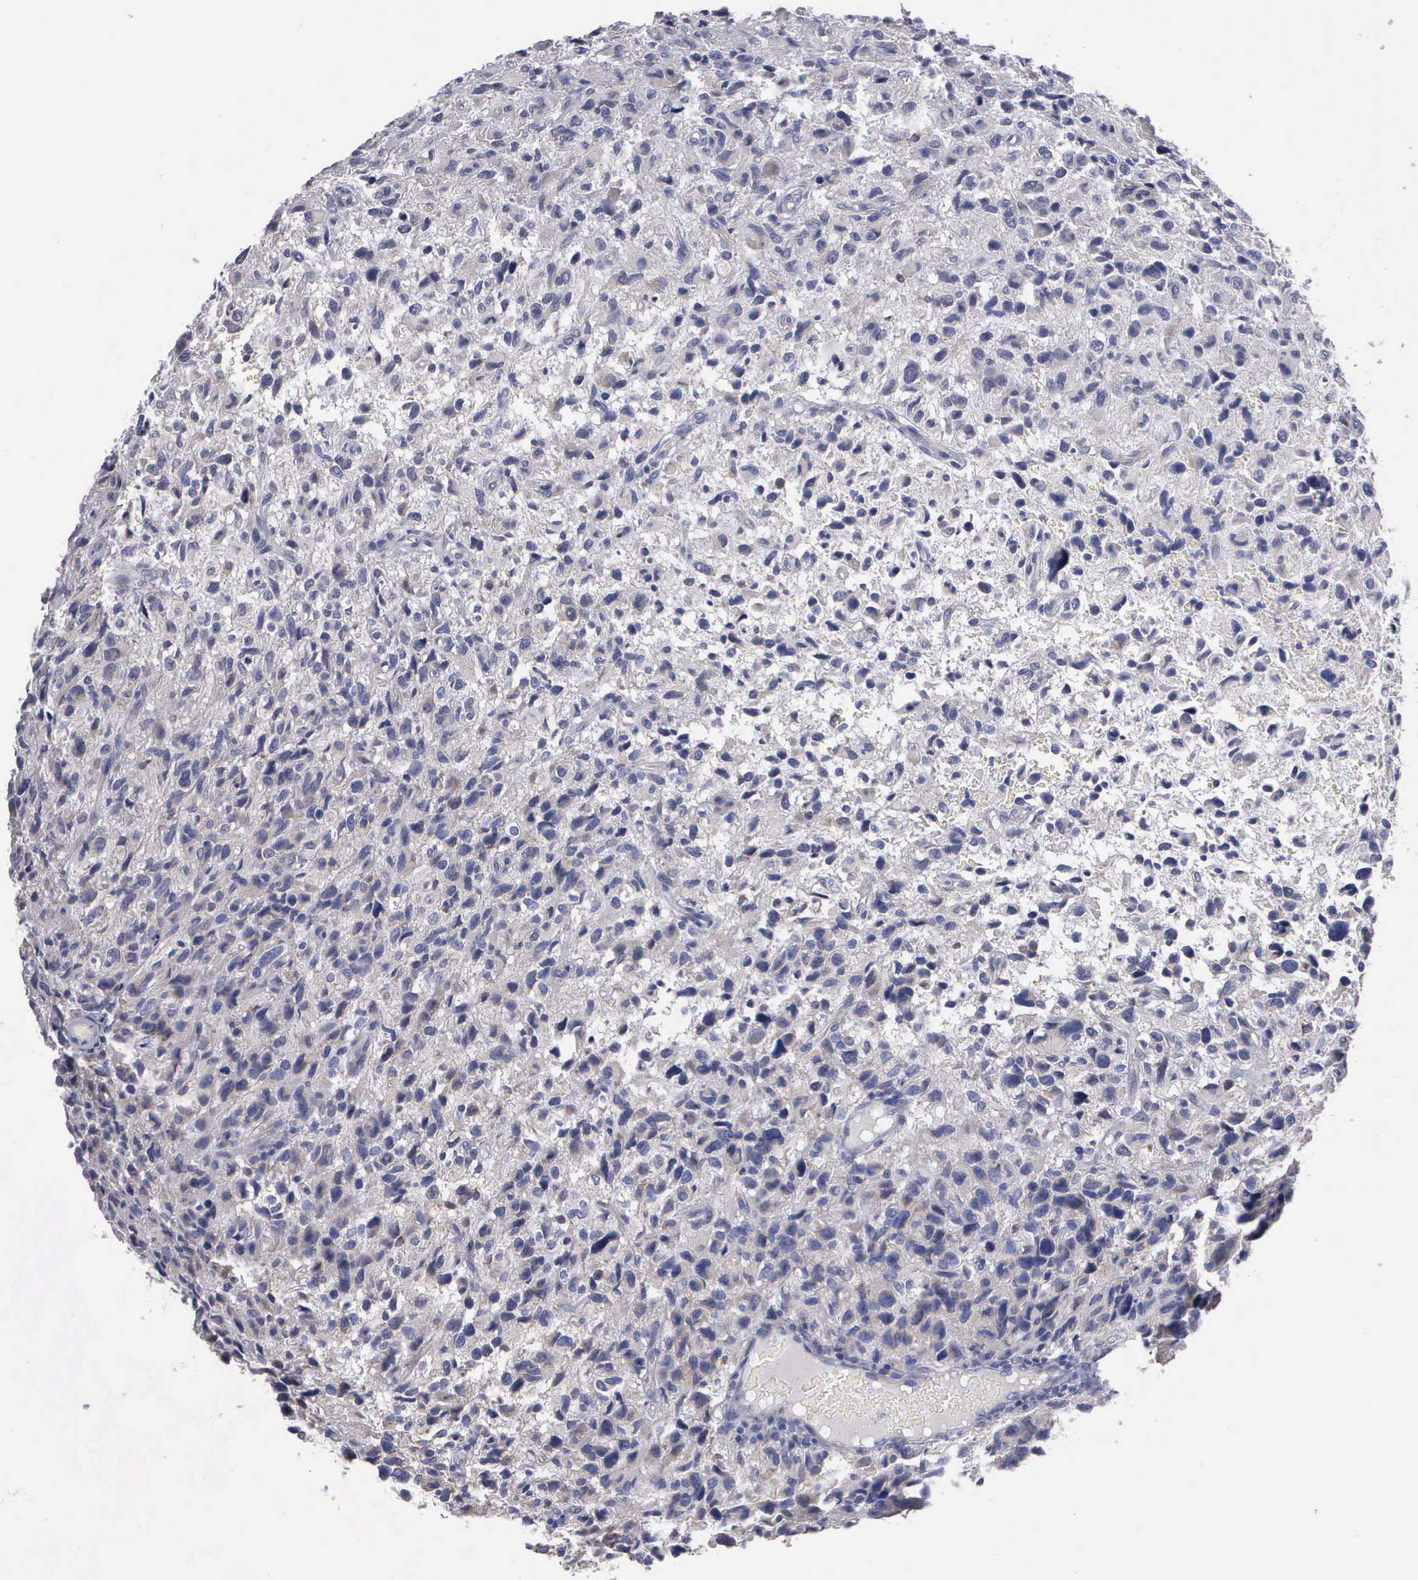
{"staining": {"intensity": "negative", "quantity": "none", "location": "none"}, "tissue": "glioma", "cell_type": "Tumor cells", "image_type": "cancer", "snomed": [{"axis": "morphology", "description": "Glioma, malignant, High grade"}, {"axis": "topography", "description": "Brain"}], "caption": "DAB immunohistochemical staining of glioma shows no significant staining in tumor cells. (DAB (3,3'-diaminobenzidine) immunohistochemistry visualized using brightfield microscopy, high magnification).", "gene": "APOOL", "patient": {"sex": "female", "age": 60}}